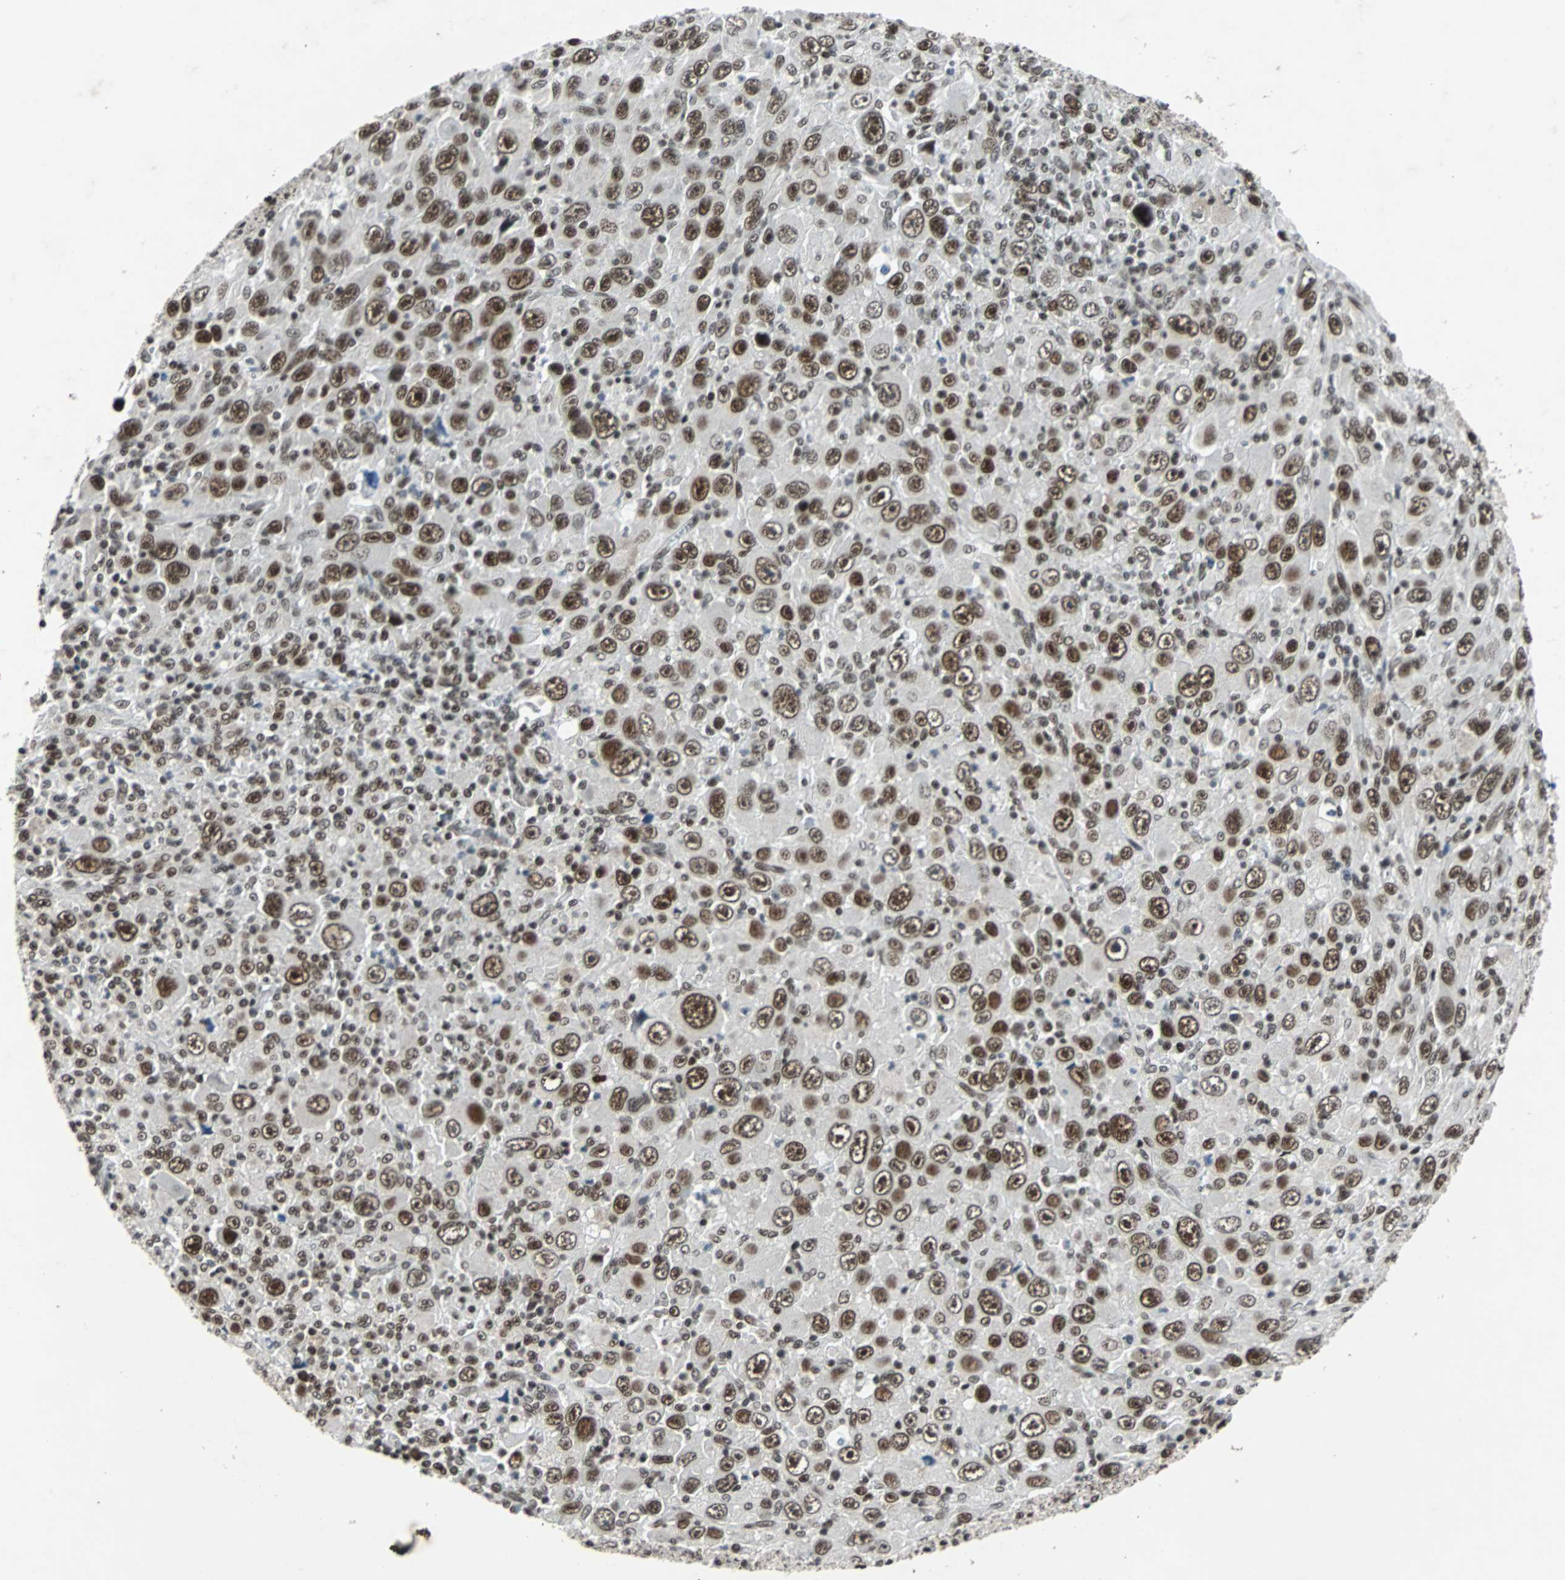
{"staining": {"intensity": "strong", "quantity": ">75%", "location": "nuclear"}, "tissue": "melanoma", "cell_type": "Tumor cells", "image_type": "cancer", "snomed": [{"axis": "morphology", "description": "Malignant melanoma, Metastatic site"}, {"axis": "topography", "description": "Skin"}], "caption": "There is high levels of strong nuclear positivity in tumor cells of melanoma, as demonstrated by immunohistochemical staining (brown color).", "gene": "GATAD2A", "patient": {"sex": "female", "age": 56}}